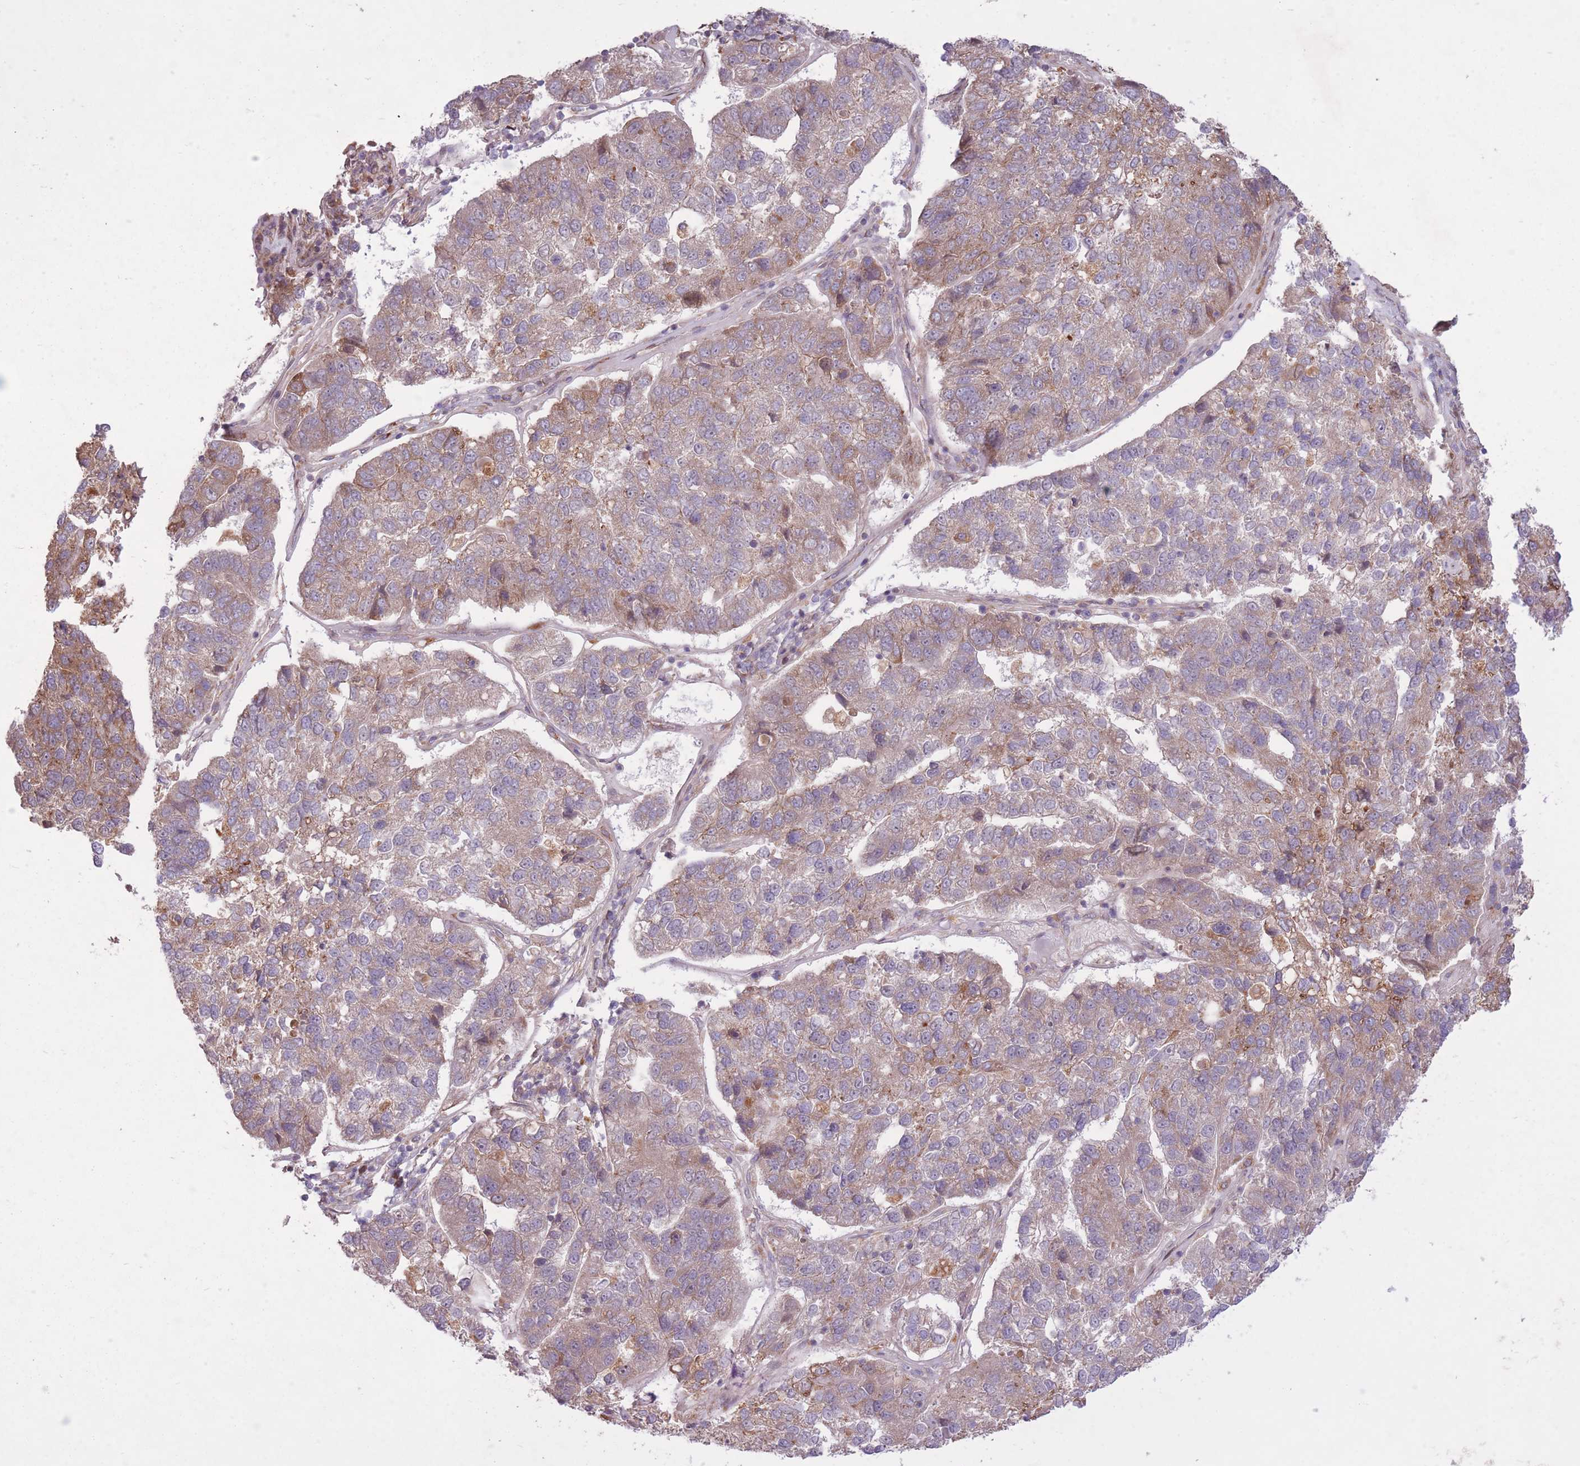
{"staining": {"intensity": "weak", "quantity": "25%-75%", "location": "cytoplasmic/membranous"}, "tissue": "pancreatic cancer", "cell_type": "Tumor cells", "image_type": "cancer", "snomed": [{"axis": "morphology", "description": "Adenocarcinoma, NOS"}, {"axis": "topography", "description": "Pancreas"}], "caption": "Pancreatic adenocarcinoma stained with a protein marker exhibits weak staining in tumor cells.", "gene": "ZNF391", "patient": {"sex": "female", "age": 61}}